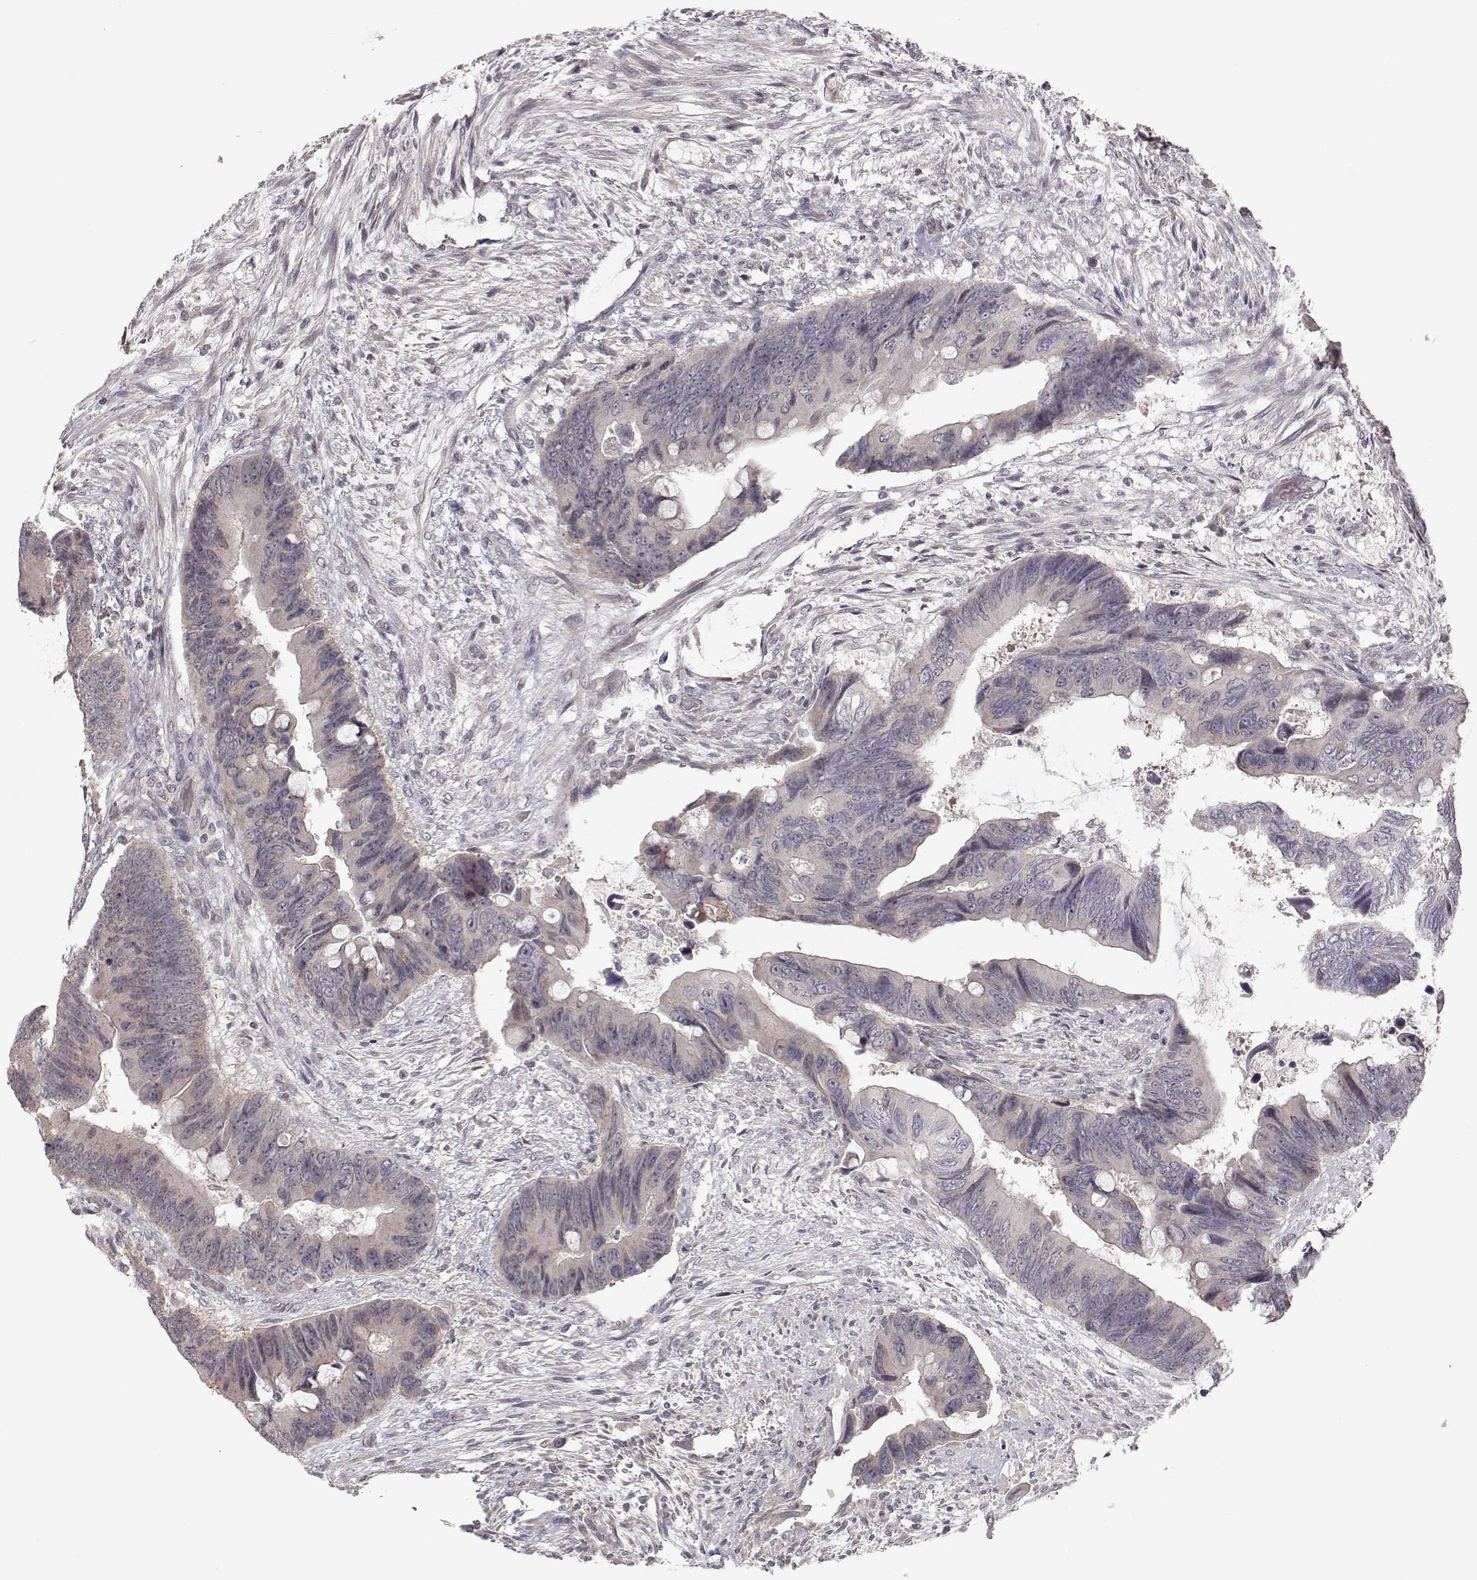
{"staining": {"intensity": "negative", "quantity": "none", "location": "none"}, "tissue": "colorectal cancer", "cell_type": "Tumor cells", "image_type": "cancer", "snomed": [{"axis": "morphology", "description": "Adenocarcinoma, NOS"}, {"axis": "topography", "description": "Rectum"}], "caption": "Micrograph shows no protein expression in tumor cells of colorectal cancer (adenocarcinoma) tissue.", "gene": "PNMT", "patient": {"sex": "male", "age": 63}}